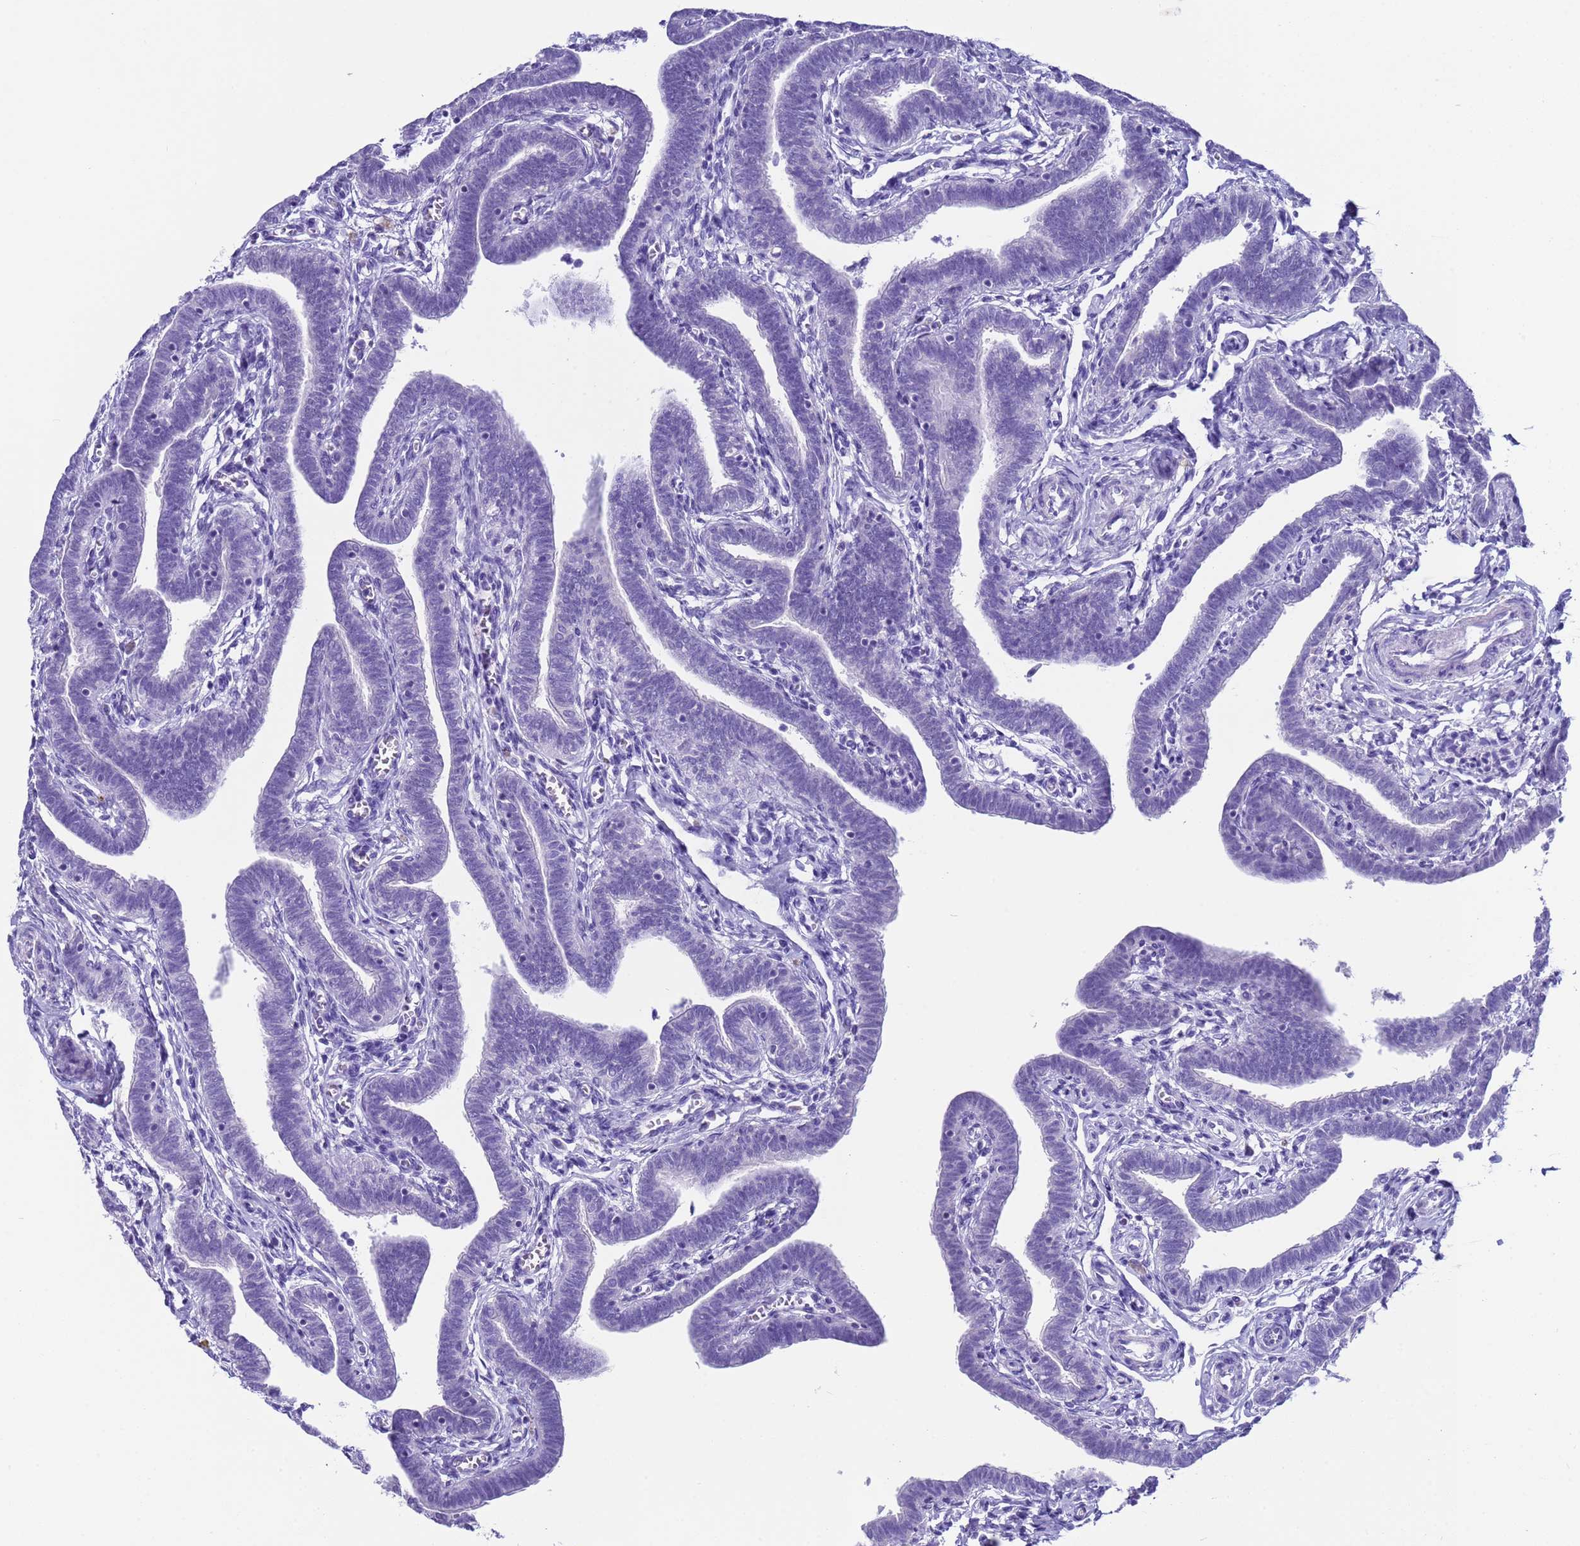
{"staining": {"intensity": "negative", "quantity": "none", "location": "none"}, "tissue": "fallopian tube", "cell_type": "Glandular cells", "image_type": "normal", "snomed": [{"axis": "morphology", "description": "Normal tissue, NOS"}, {"axis": "topography", "description": "Fallopian tube"}], "caption": "High magnification brightfield microscopy of normal fallopian tube stained with DAB (brown) and counterstained with hematoxylin (blue): glandular cells show no significant expression.", "gene": "CKM", "patient": {"sex": "female", "age": 36}}